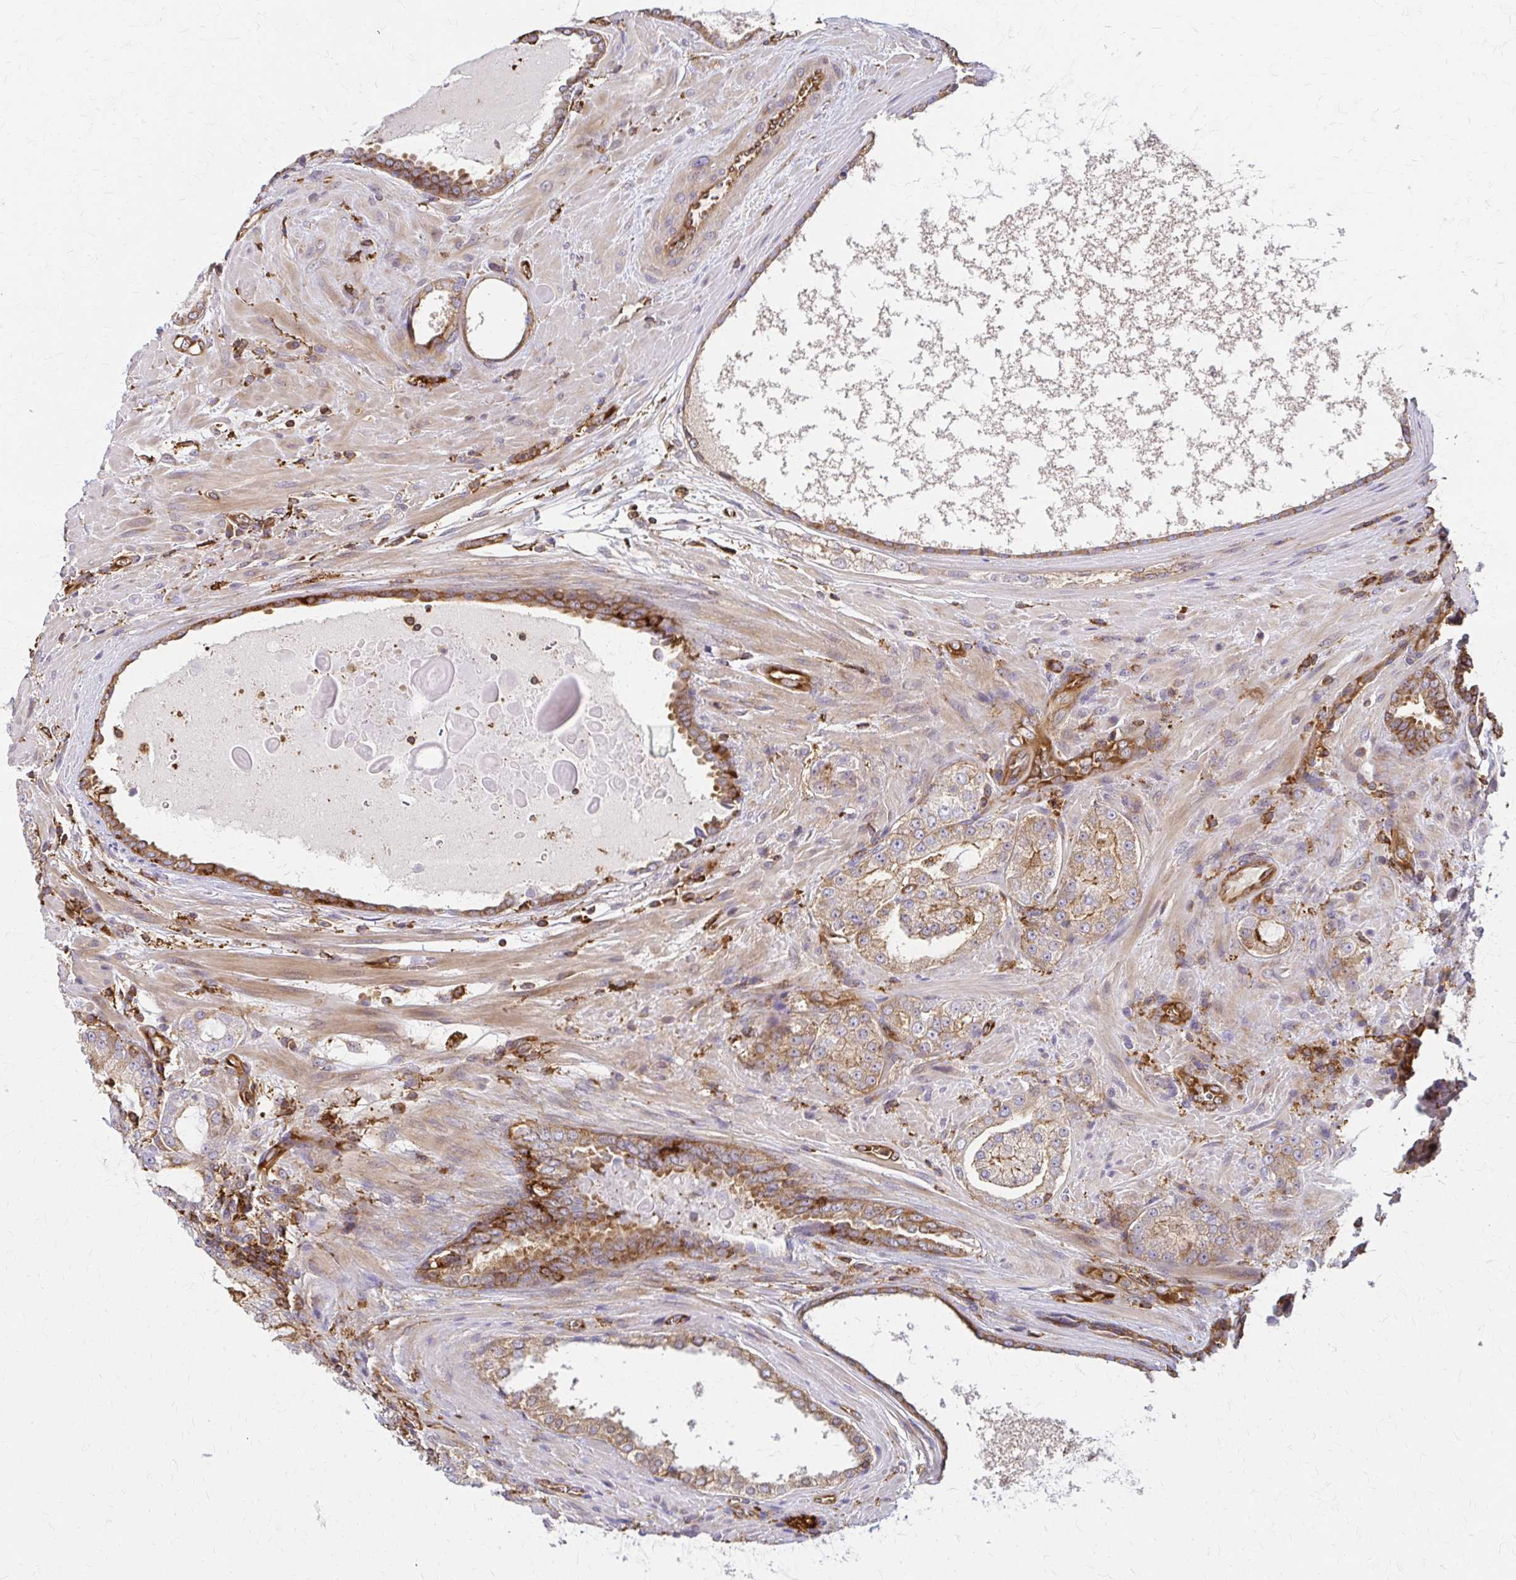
{"staining": {"intensity": "moderate", "quantity": "25%-75%", "location": "cytoplasmic/membranous"}, "tissue": "prostate cancer", "cell_type": "Tumor cells", "image_type": "cancer", "snomed": [{"axis": "morphology", "description": "Adenocarcinoma, High grade"}, {"axis": "topography", "description": "Prostate"}], "caption": "This micrograph demonstrates prostate cancer stained with immunohistochemistry to label a protein in brown. The cytoplasmic/membranous of tumor cells show moderate positivity for the protein. Nuclei are counter-stained blue.", "gene": "WASF2", "patient": {"sex": "male", "age": 73}}